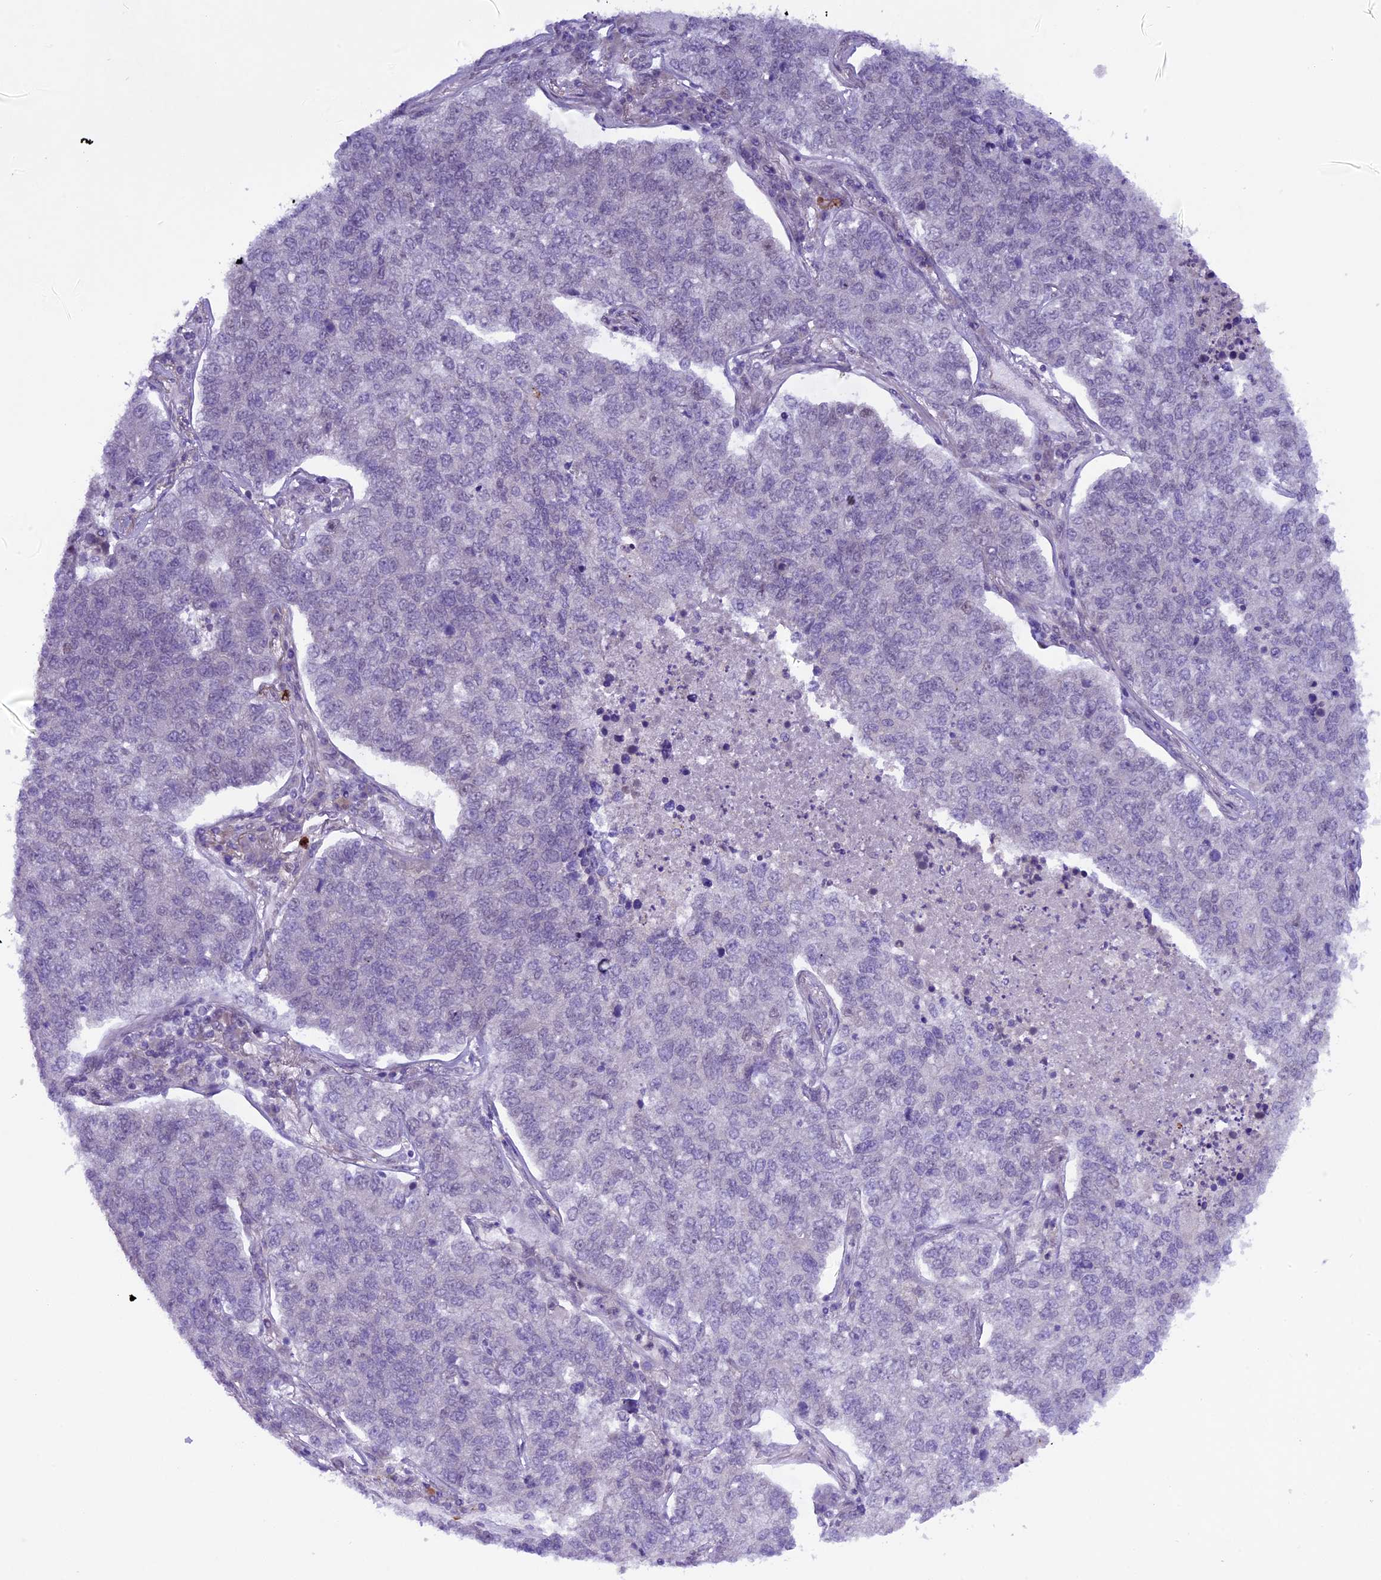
{"staining": {"intensity": "negative", "quantity": "none", "location": "none"}, "tissue": "lung cancer", "cell_type": "Tumor cells", "image_type": "cancer", "snomed": [{"axis": "morphology", "description": "Adenocarcinoma, NOS"}, {"axis": "topography", "description": "Lung"}], "caption": "IHC image of human lung adenocarcinoma stained for a protein (brown), which exhibits no staining in tumor cells. (Stains: DAB (3,3'-diaminobenzidine) immunohistochemistry with hematoxylin counter stain, Microscopy: brightfield microscopy at high magnification).", "gene": "SPRED1", "patient": {"sex": "male", "age": 49}}